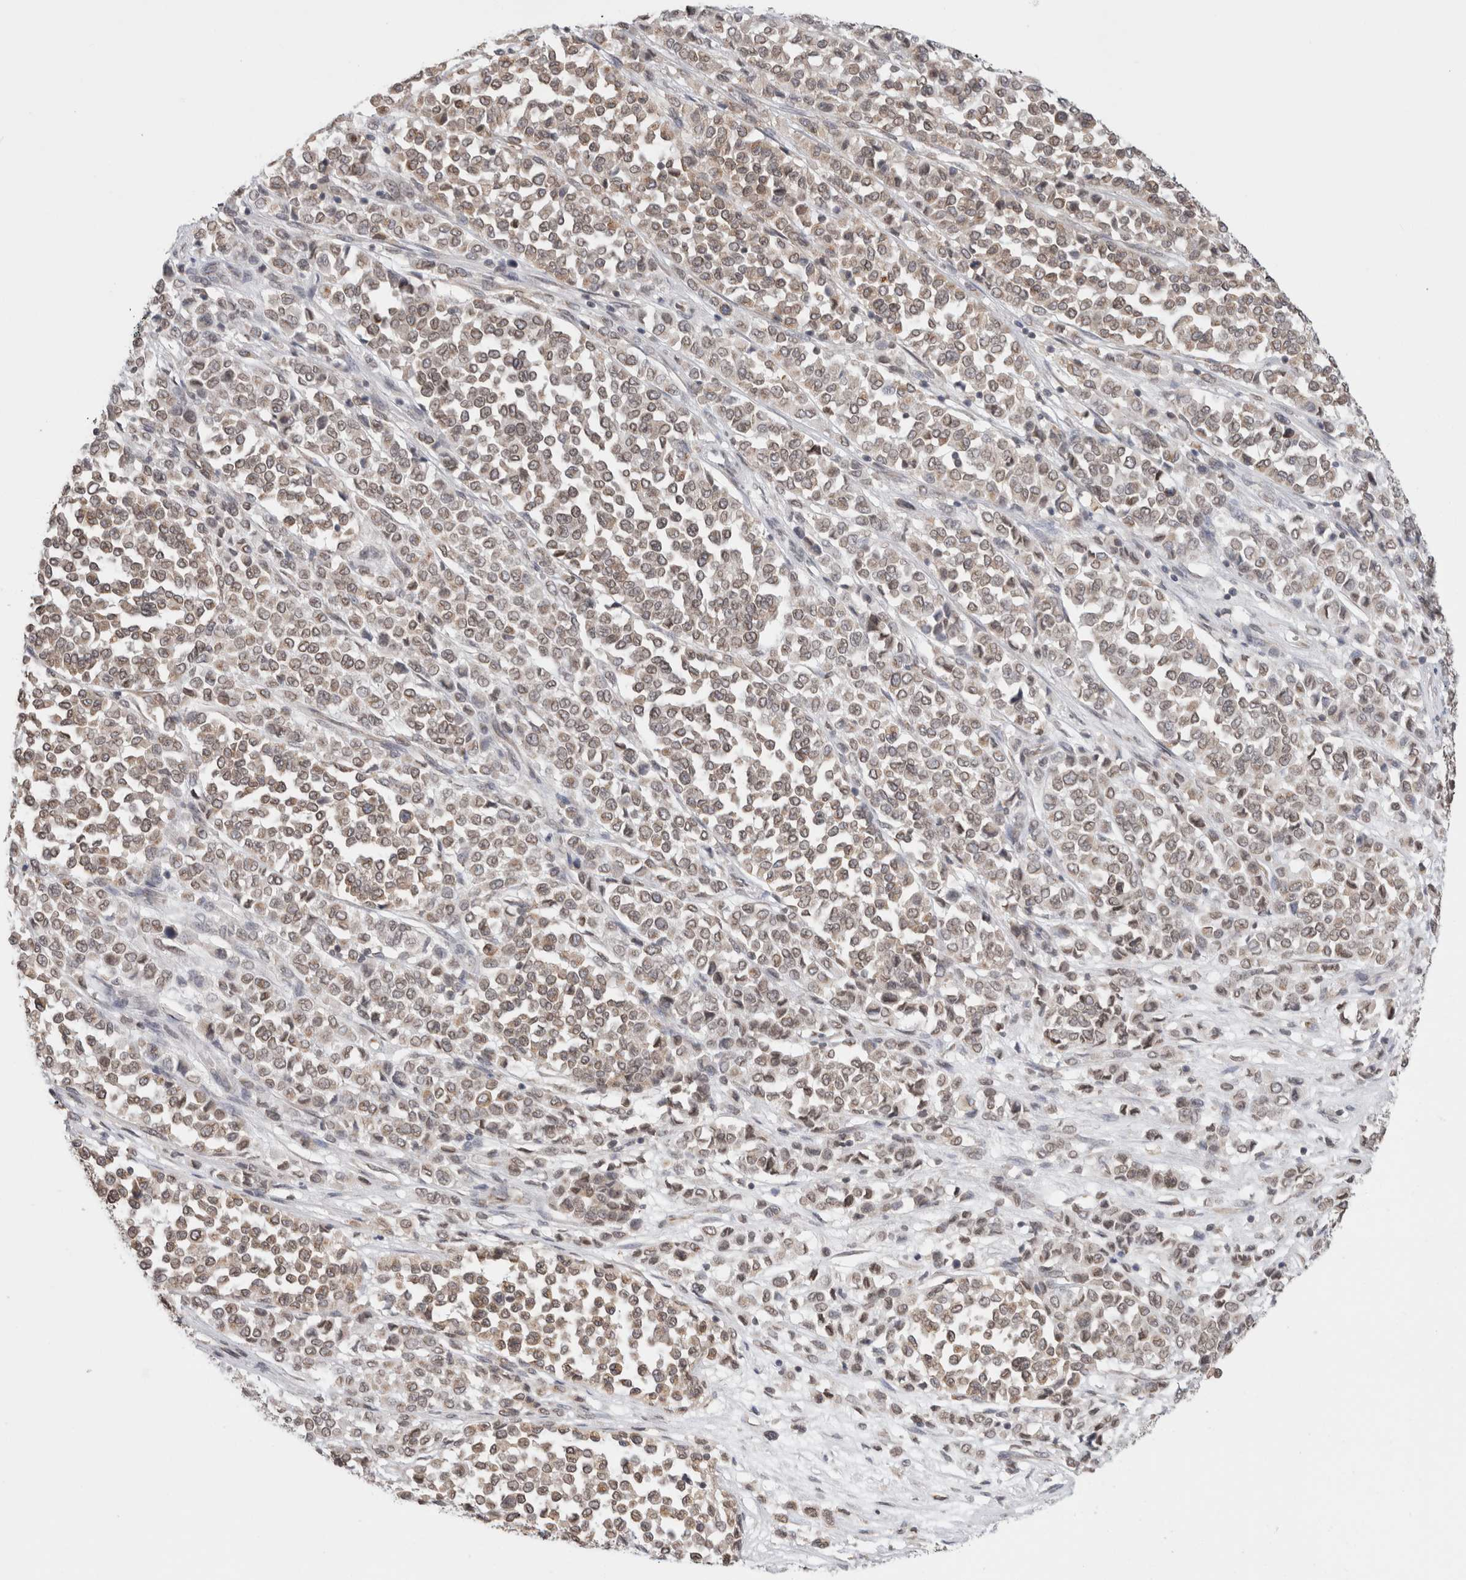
{"staining": {"intensity": "weak", "quantity": ">75%", "location": "cytoplasmic/membranous,nuclear"}, "tissue": "melanoma", "cell_type": "Tumor cells", "image_type": "cancer", "snomed": [{"axis": "morphology", "description": "Malignant melanoma, Metastatic site"}, {"axis": "topography", "description": "Pancreas"}], "caption": "A low amount of weak cytoplasmic/membranous and nuclear expression is present in about >75% of tumor cells in malignant melanoma (metastatic site) tissue. (DAB (3,3'-diaminobenzidine) IHC, brown staining for protein, blue staining for nuclei).", "gene": "RBMX2", "patient": {"sex": "female", "age": 30}}